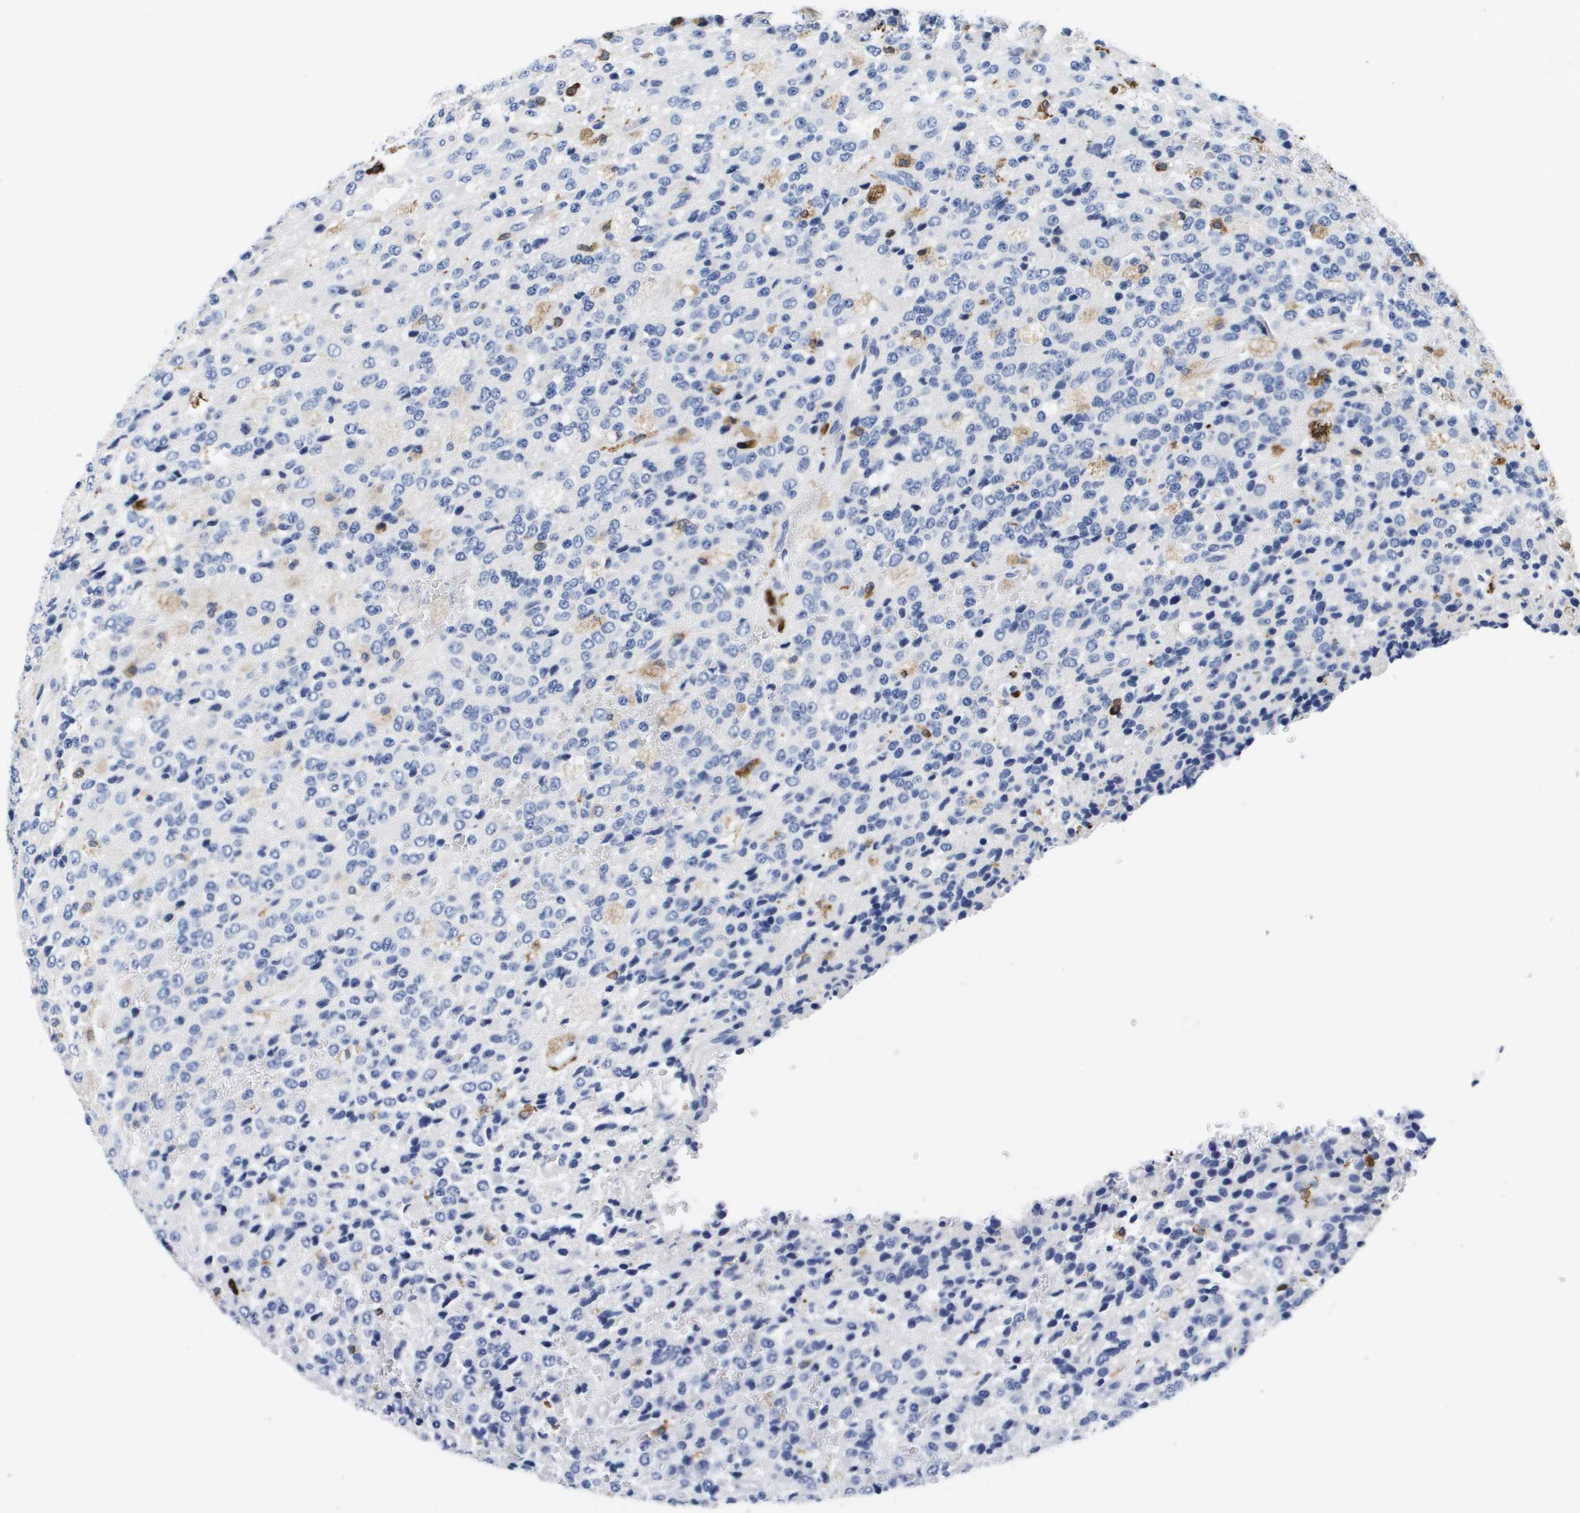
{"staining": {"intensity": "negative", "quantity": "none", "location": "none"}, "tissue": "glioma", "cell_type": "Tumor cells", "image_type": "cancer", "snomed": [{"axis": "morphology", "description": "Glioma, malignant, High grade"}, {"axis": "topography", "description": "pancreas cauda"}], "caption": "Tumor cells are negative for brown protein staining in glioma. (Stains: DAB immunohistochemistry with hematoxylin counter stain, Microscopy: brightfield microscopy at high magnification).", "gene": "HMOX1", "patient": {"sex": "male", "age": 60}}